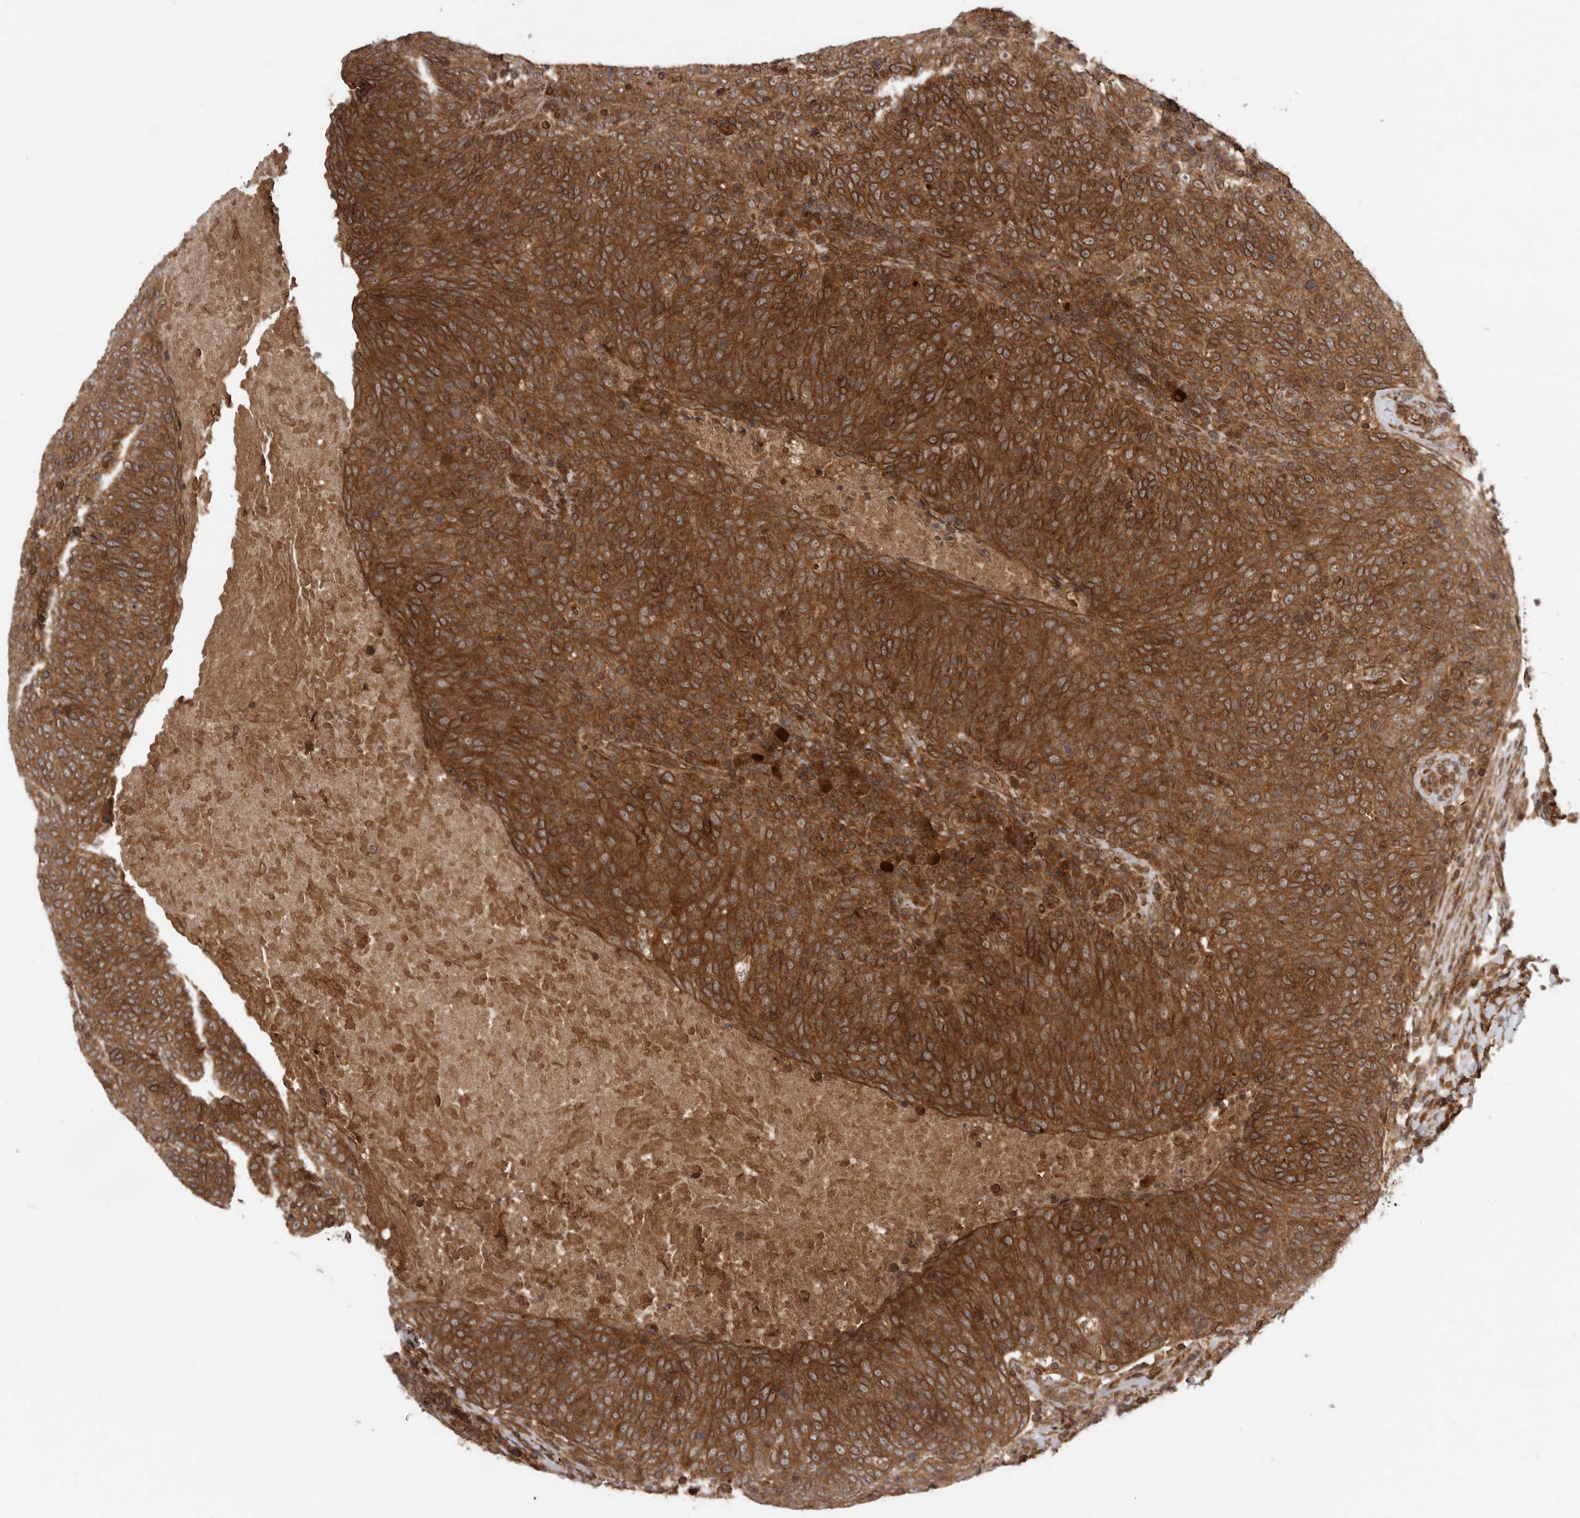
{"staining": {"intensity": "strong", "quantity": ">75%", "location": "cytoplasmic/membranous"}, "tissue": "head and neck cancer", "cell_type": "Tumor cells", "image_type": "cancer", "snomed": [{"axis": "morphology", "description": "Squamous cell carcinoma, NOS"}, {"axis": "morphology", "description": "Squamous cell carcinoma, metastatic, NOS"}, {"axis": "topography", "description": "Lymph node"}, {"axis": "topography", "description": "Head-Neck"}], "caption": "A photomicrograph of head and neck cancer (metastatic squamous cell carcinoma) stained for a protein displays strong cytoplasmic/membranous brown staining in tumor cells.", "gene": "PRDX4", "patient": {"sex": "male", "age": 62}}